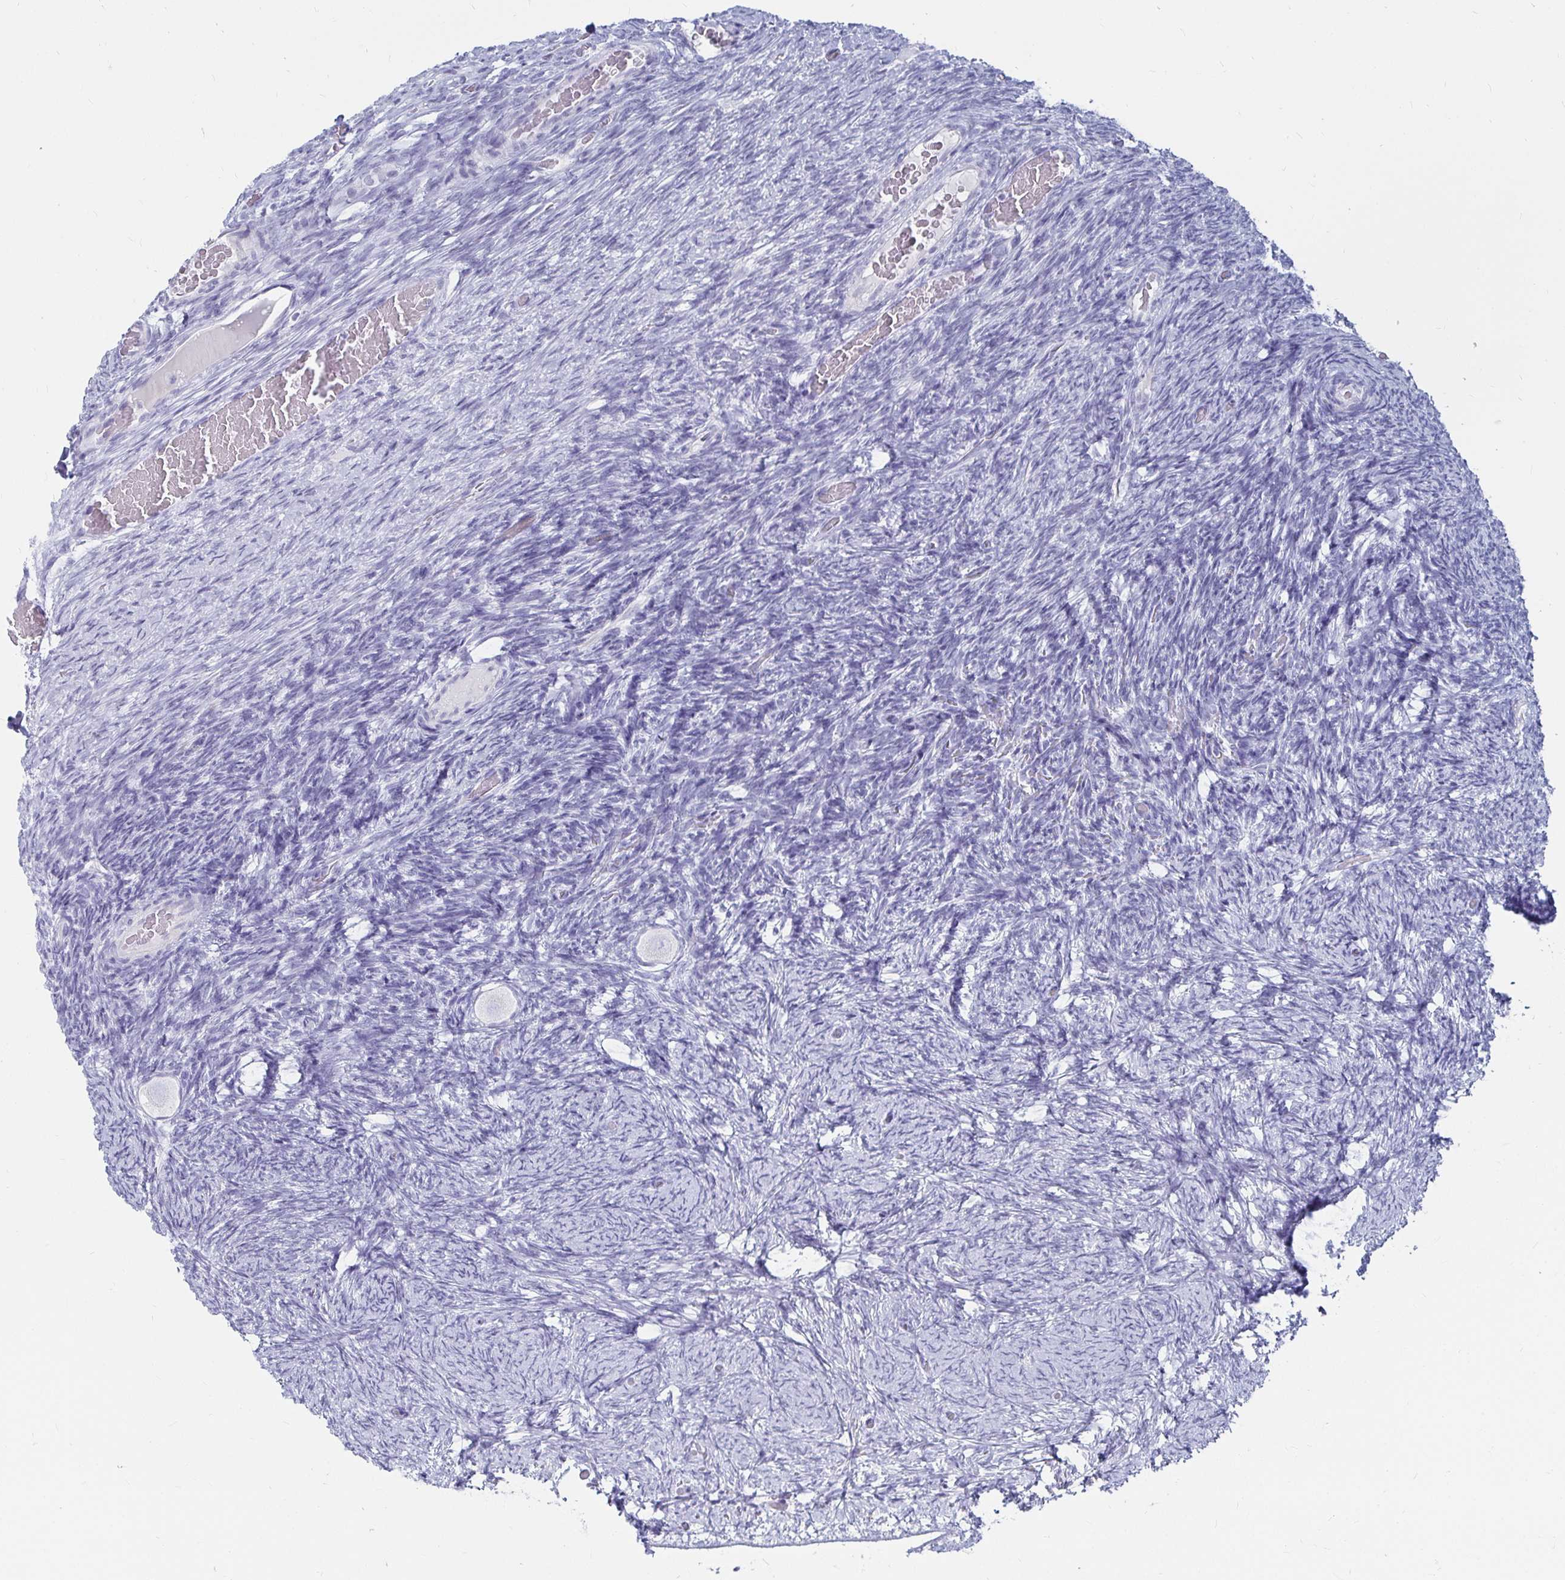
{"staining": {"intensity": "negative", "quantity": "none", "location": "none"}, "tissue": "ovary", "cell_type": "Follicle cells", "image_type": "normal", "snomed": [{"axis": "morphology", "description": "Normal tissue, NOS"}, {"axis": "topography", "description": "Ovary"}], "caption": "Follicle cells show no significant protein positivity in unremarkable ovary.", "gene": "CA9", "patient": {"sex": "female", "age": 34}}